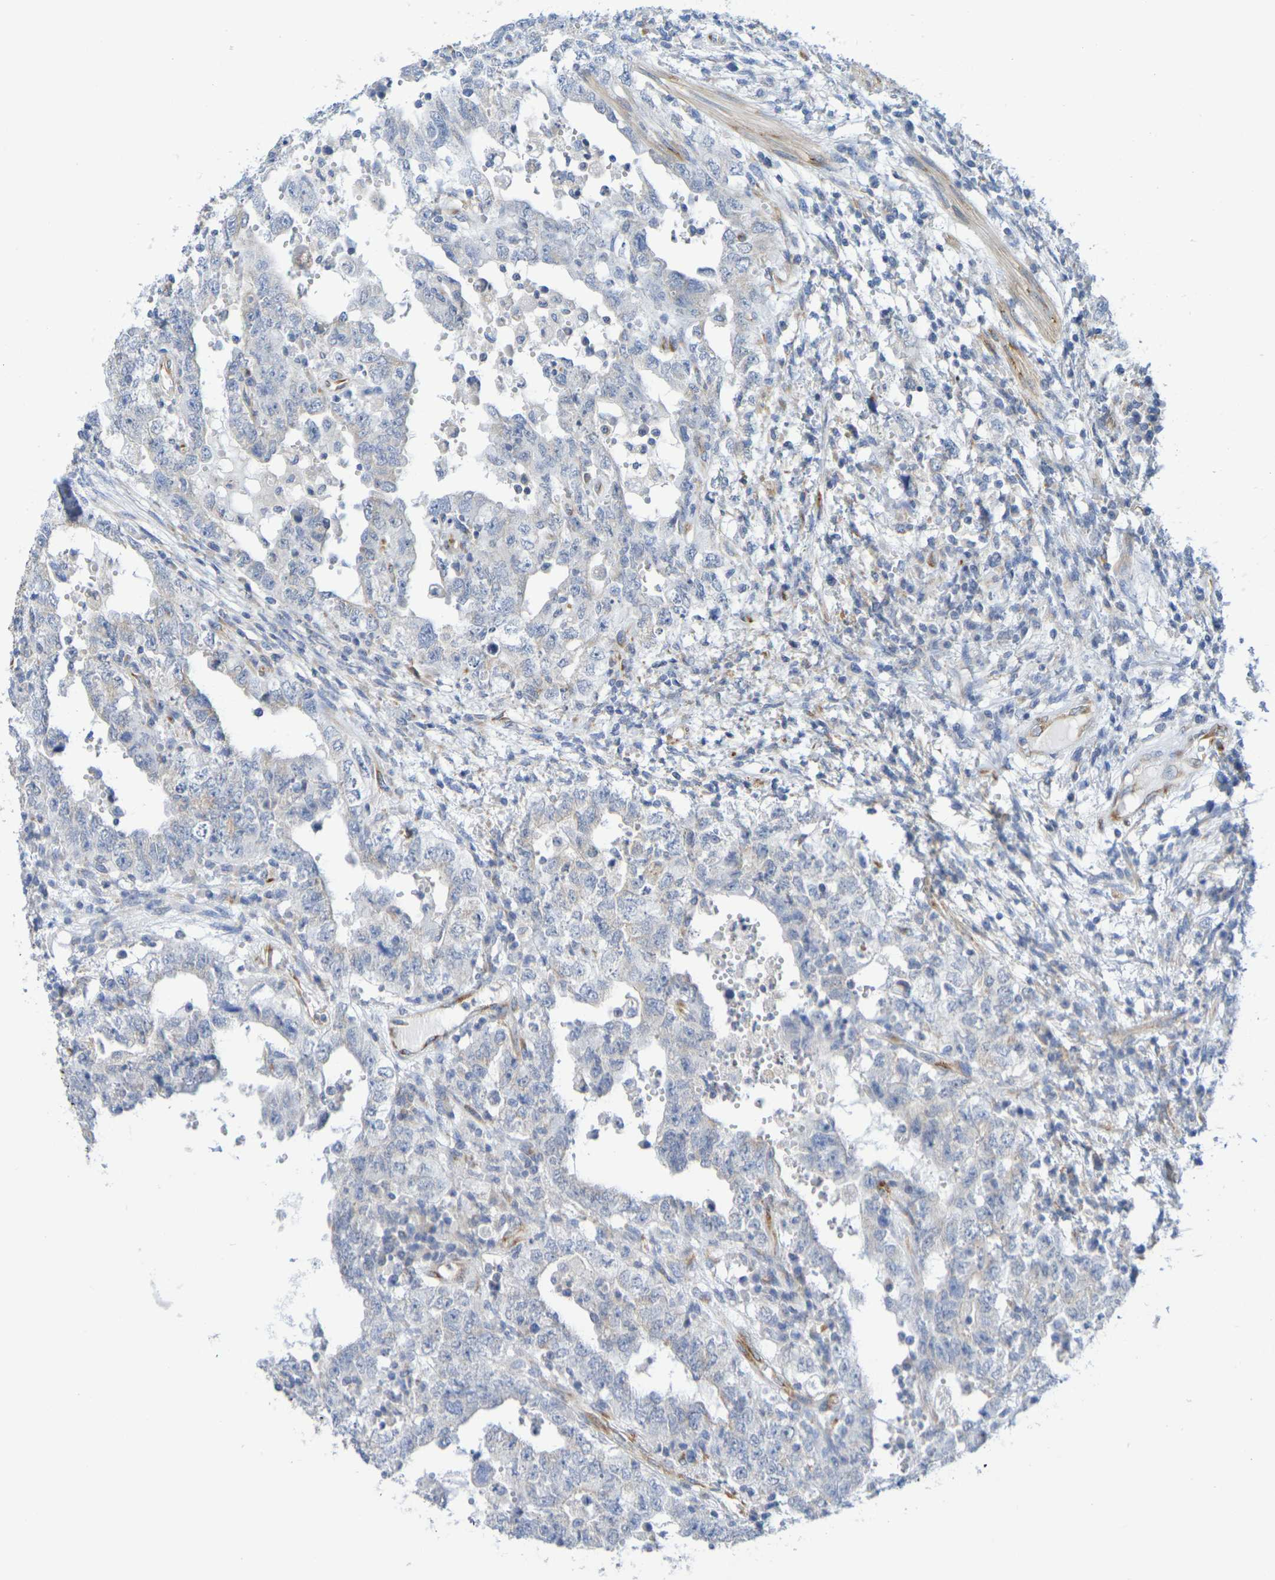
{"staining": {"intensity": "negative", "quantity": "none", "location": "none"}, "tissue": "testis cancer", "cell_type": "Tumor cells", "image_type": "cancer", "snomed": [{"axis": "morphology", "description": "Carcinoma, Embryonal, NOS"}, {"axis": "topography", "description": "Testis"}], "caption": "An immunohistochemistry (IHC) photomicrograph of testis embryonal carcinoma is shown. There is no staining in tumor cells of testis embryonal carcinoma.", "gene": "TMCC3", "patient": {"sex": "male", "age": 26}}